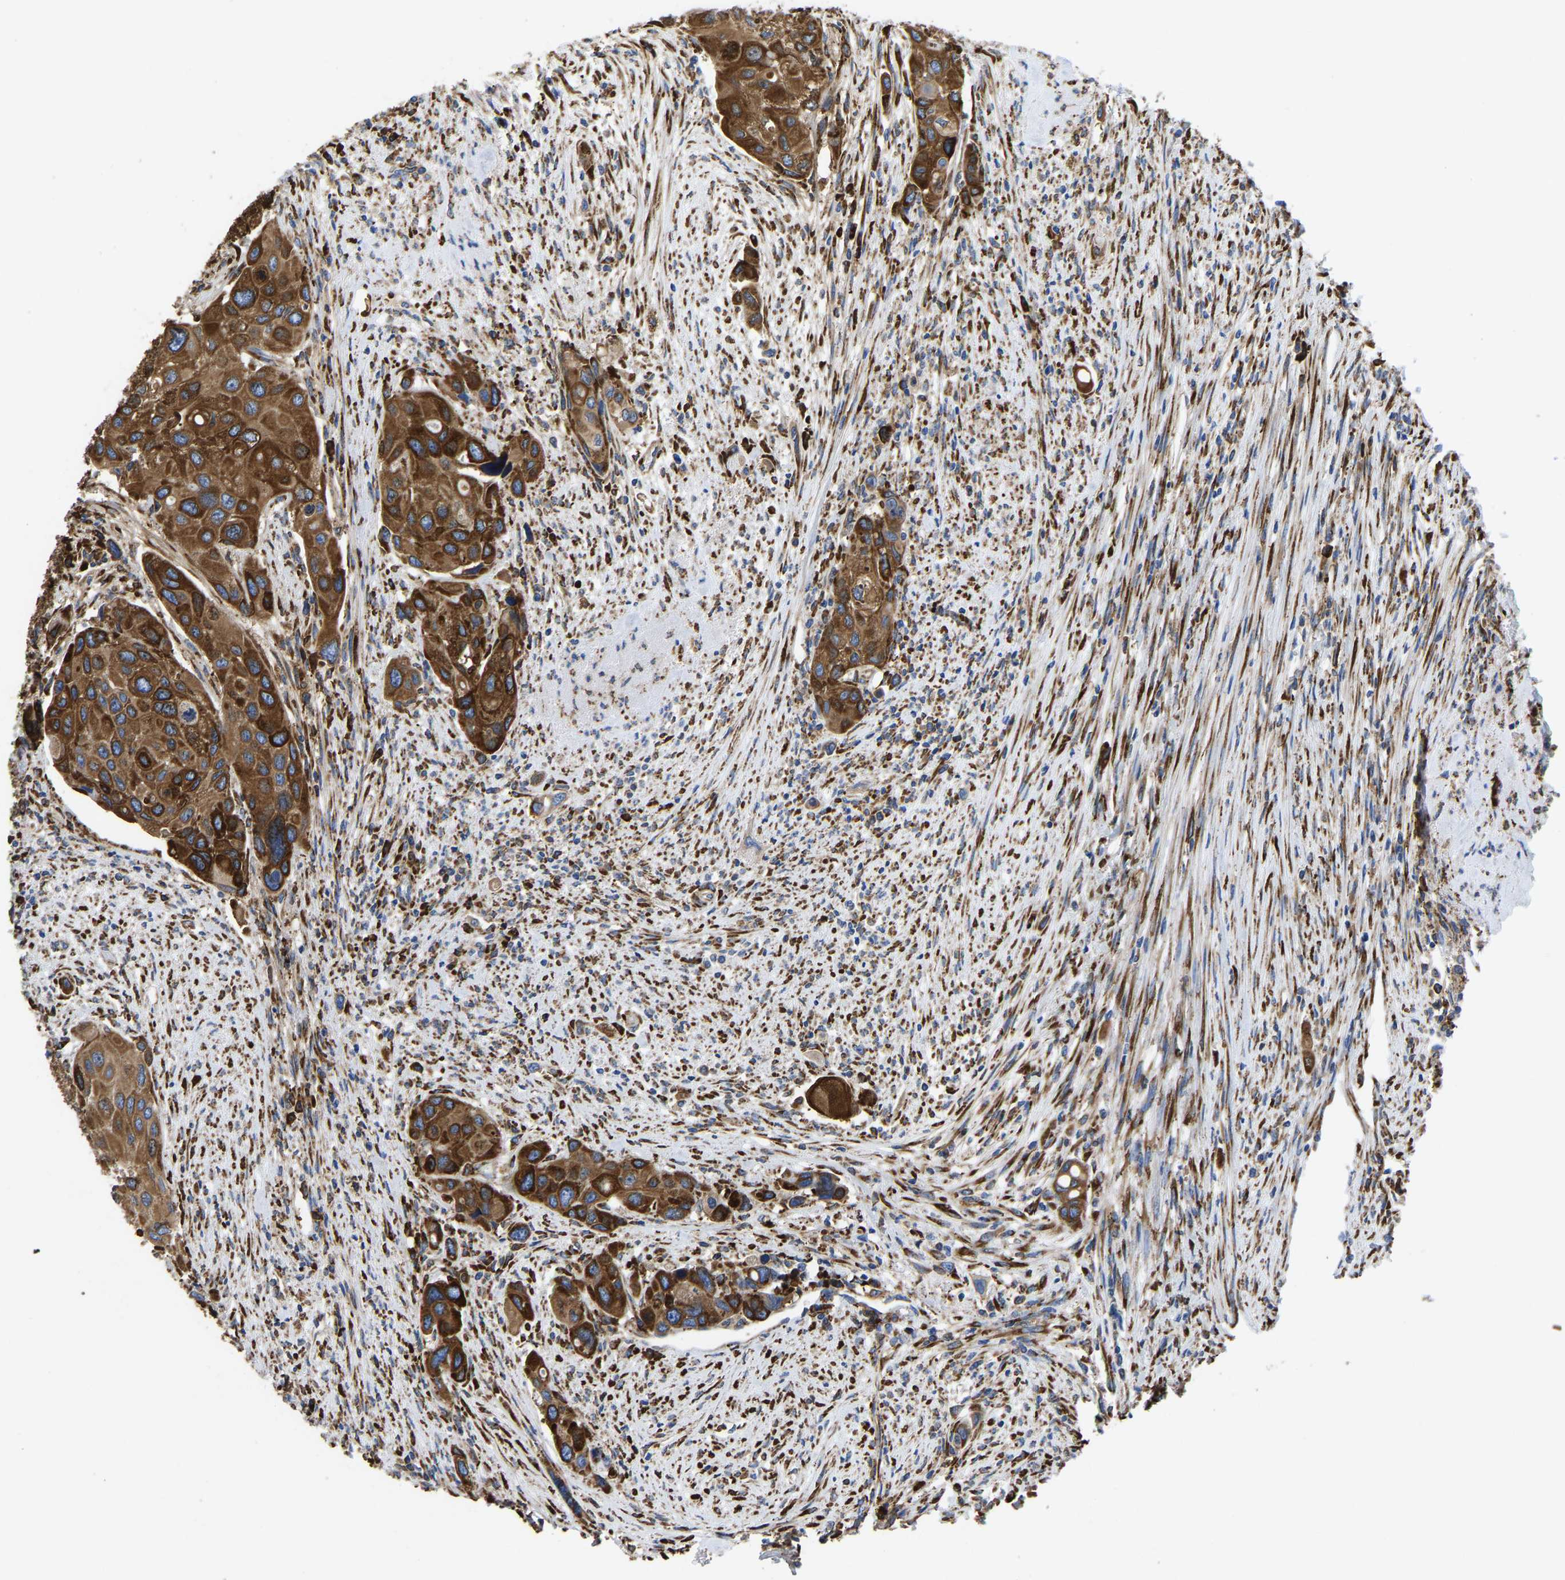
{"staining": {"intensity": "strong", "quantity": ">75%", "location": "cytoplasmic/membranous"}, "tissue": "urothelial cancer", "cell_type": "Tumor cells", "image_type": "cancer", "snomed": [{"axis": "morphology", "description": "Urothelial carcinoma, High grade"}, {"axis": "topography", "description": "Urinary bladder"}], "caption": "Protein staining of urothelial cancer tissue demonstrates strong cytoplasmic/membranous expression in about >75% of tumor cells.", "gene": "P4HB", "patient": {"sex": "female", "age": 56}}